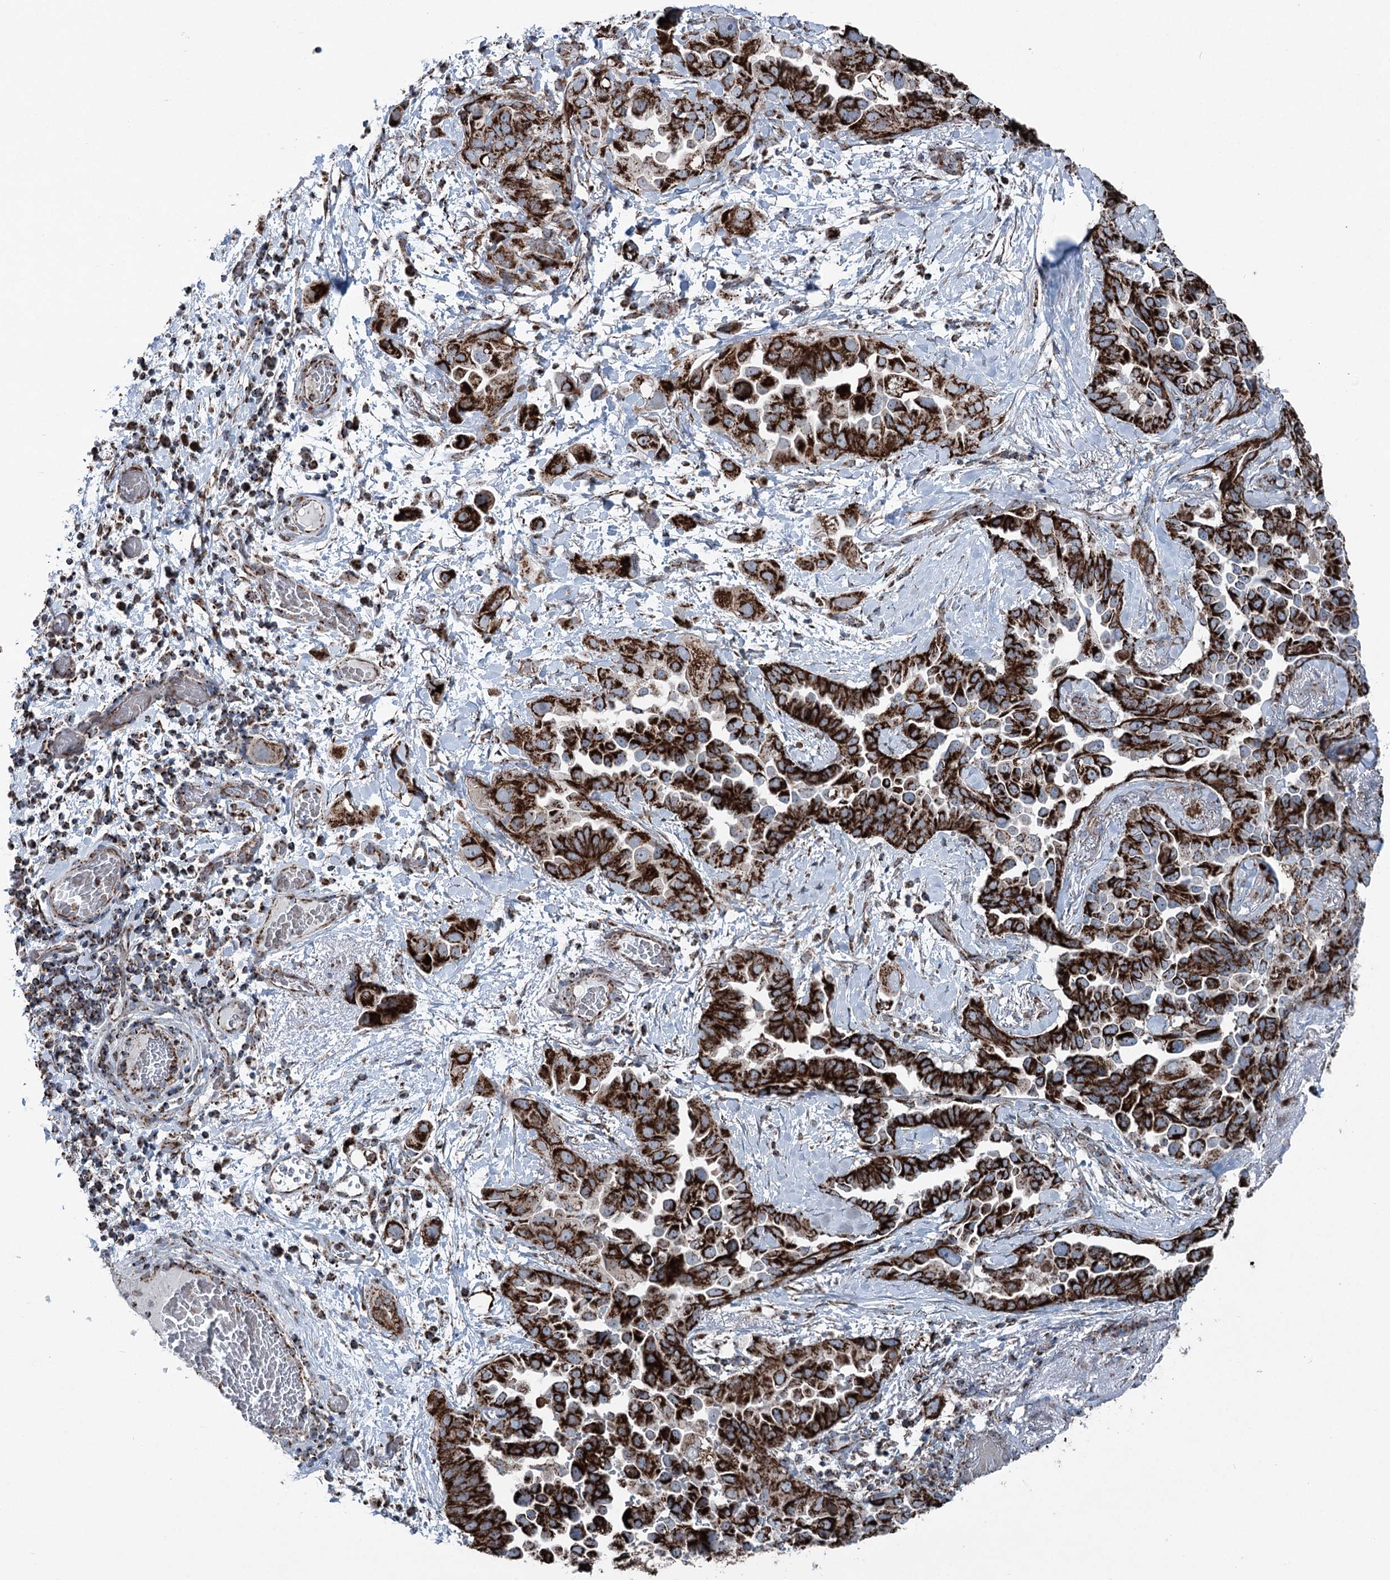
{"staining": {"intensity": "strong", "quantity": ">75%", "location": "cytoplasmic/membranous"}, "tissue": "lung cancer", "cell_type": "Tumor cells", "image_type": "cancer", "snomed": [{"axis": "morphology", "description": "Adenocarcinoma, NOS"}, {"axis": "topography", "description": "Lung"}], "caption": "High-power microscopy captured an immunohistochemistry (IHC) micrograph of lung cancer, revealing strong cytoplasmic/membranous positivity in about >75% of tumor cells.", "gene": "UCN3", "patient": {"sex": "female", "age": 67}}